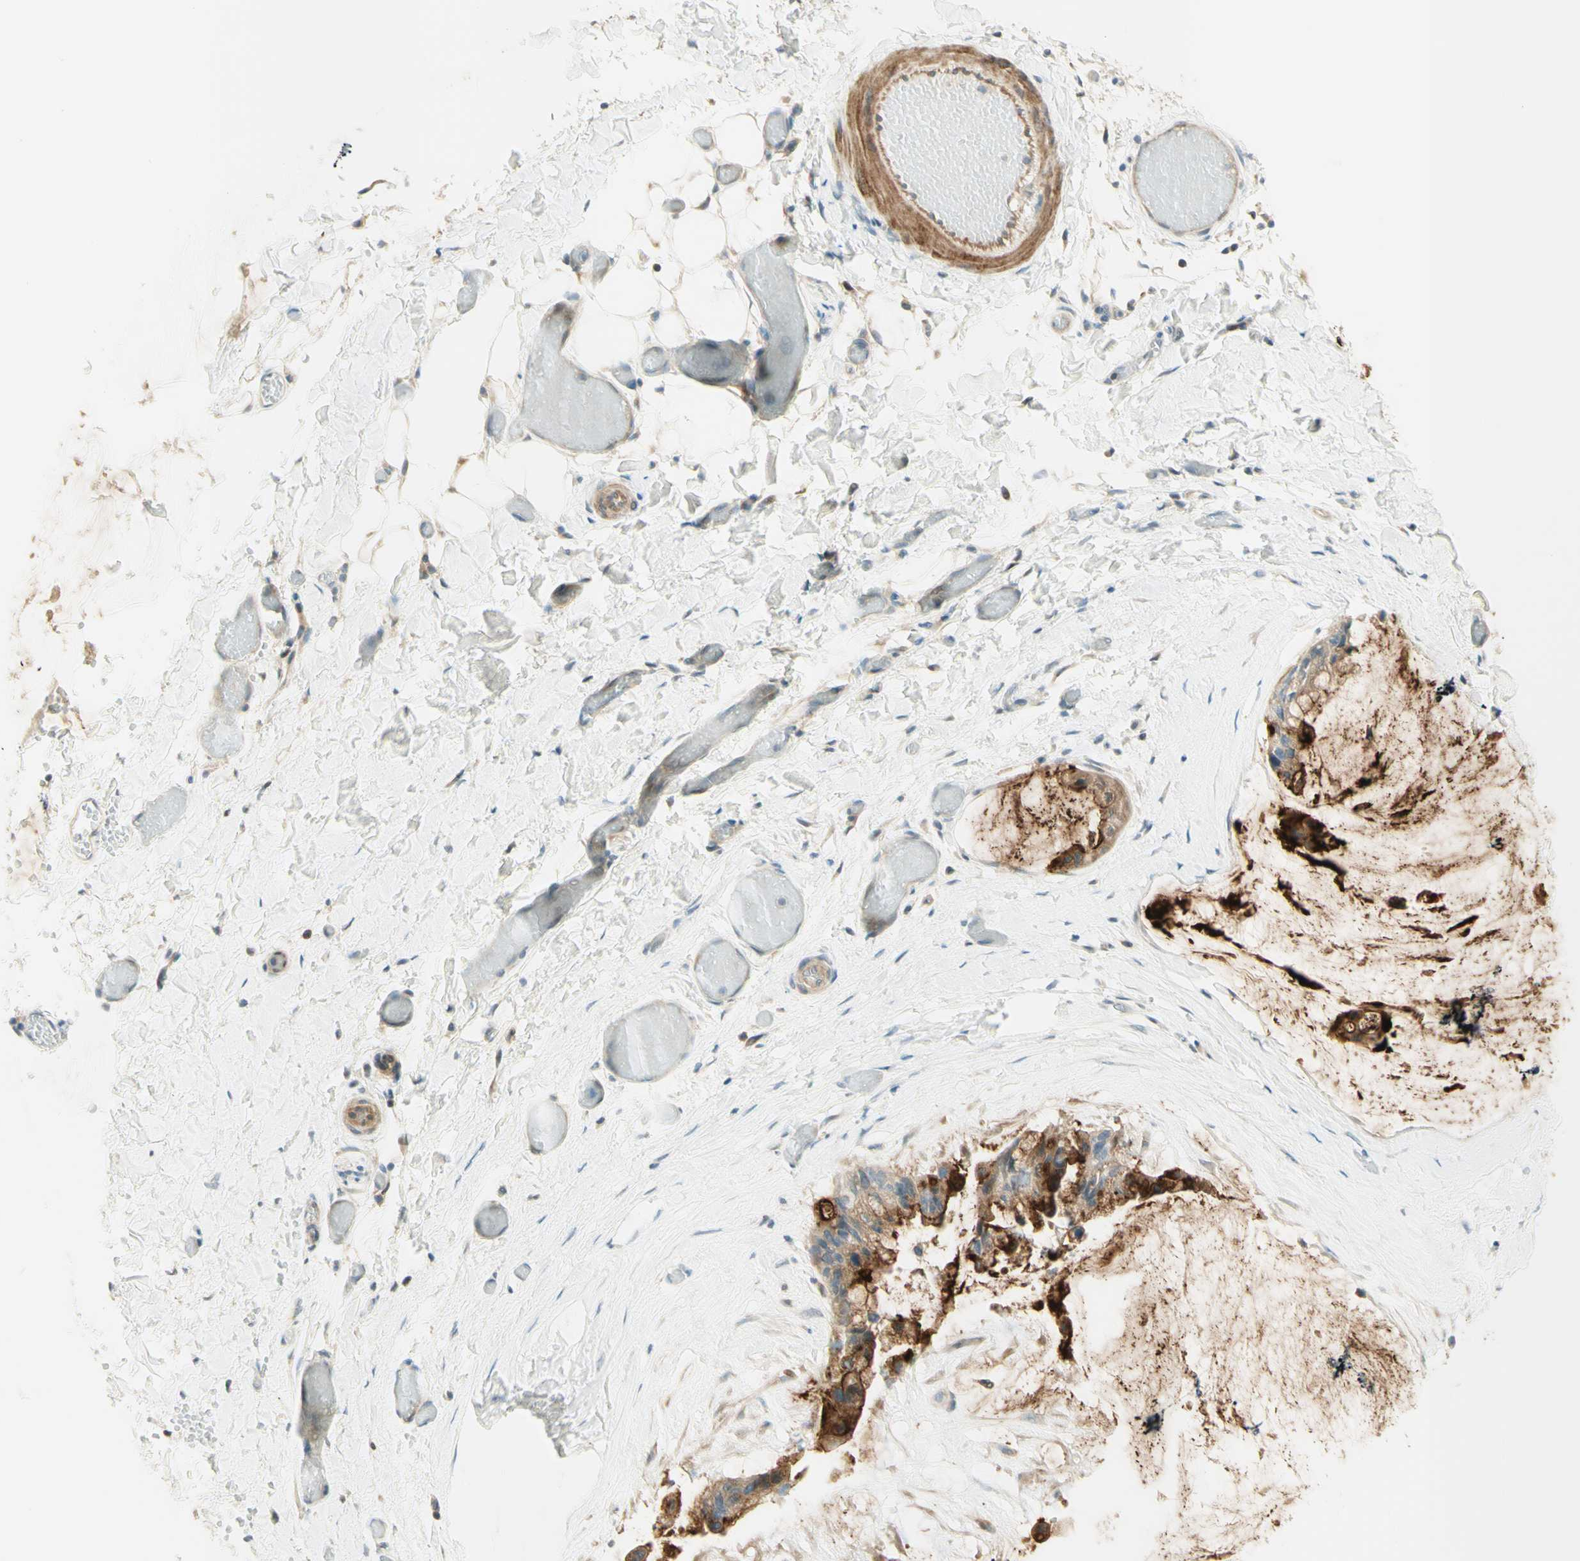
{"staining": {"intensity": "strong", "quantity": ">75%", "location": "cytoplasmic/membranous"}, "tissue": "ovarian cancer", "cell_type": "Tumor cells", "image_type": "cancer", "snomed": [{"axis": "morphology", "description": "Cystadenocarcinoma, mucinous, NOS"}, {"axis": "topography", "description": "Ovary"}], "caption": "A brown stain shows strong cytoplasmic/membranous positivity of a protein in ovarian cancer (mucinous cystadenocarcinoma) tumor cells.", "gene": "PROM1", "patient": {"sex": "female", "age": 39}}